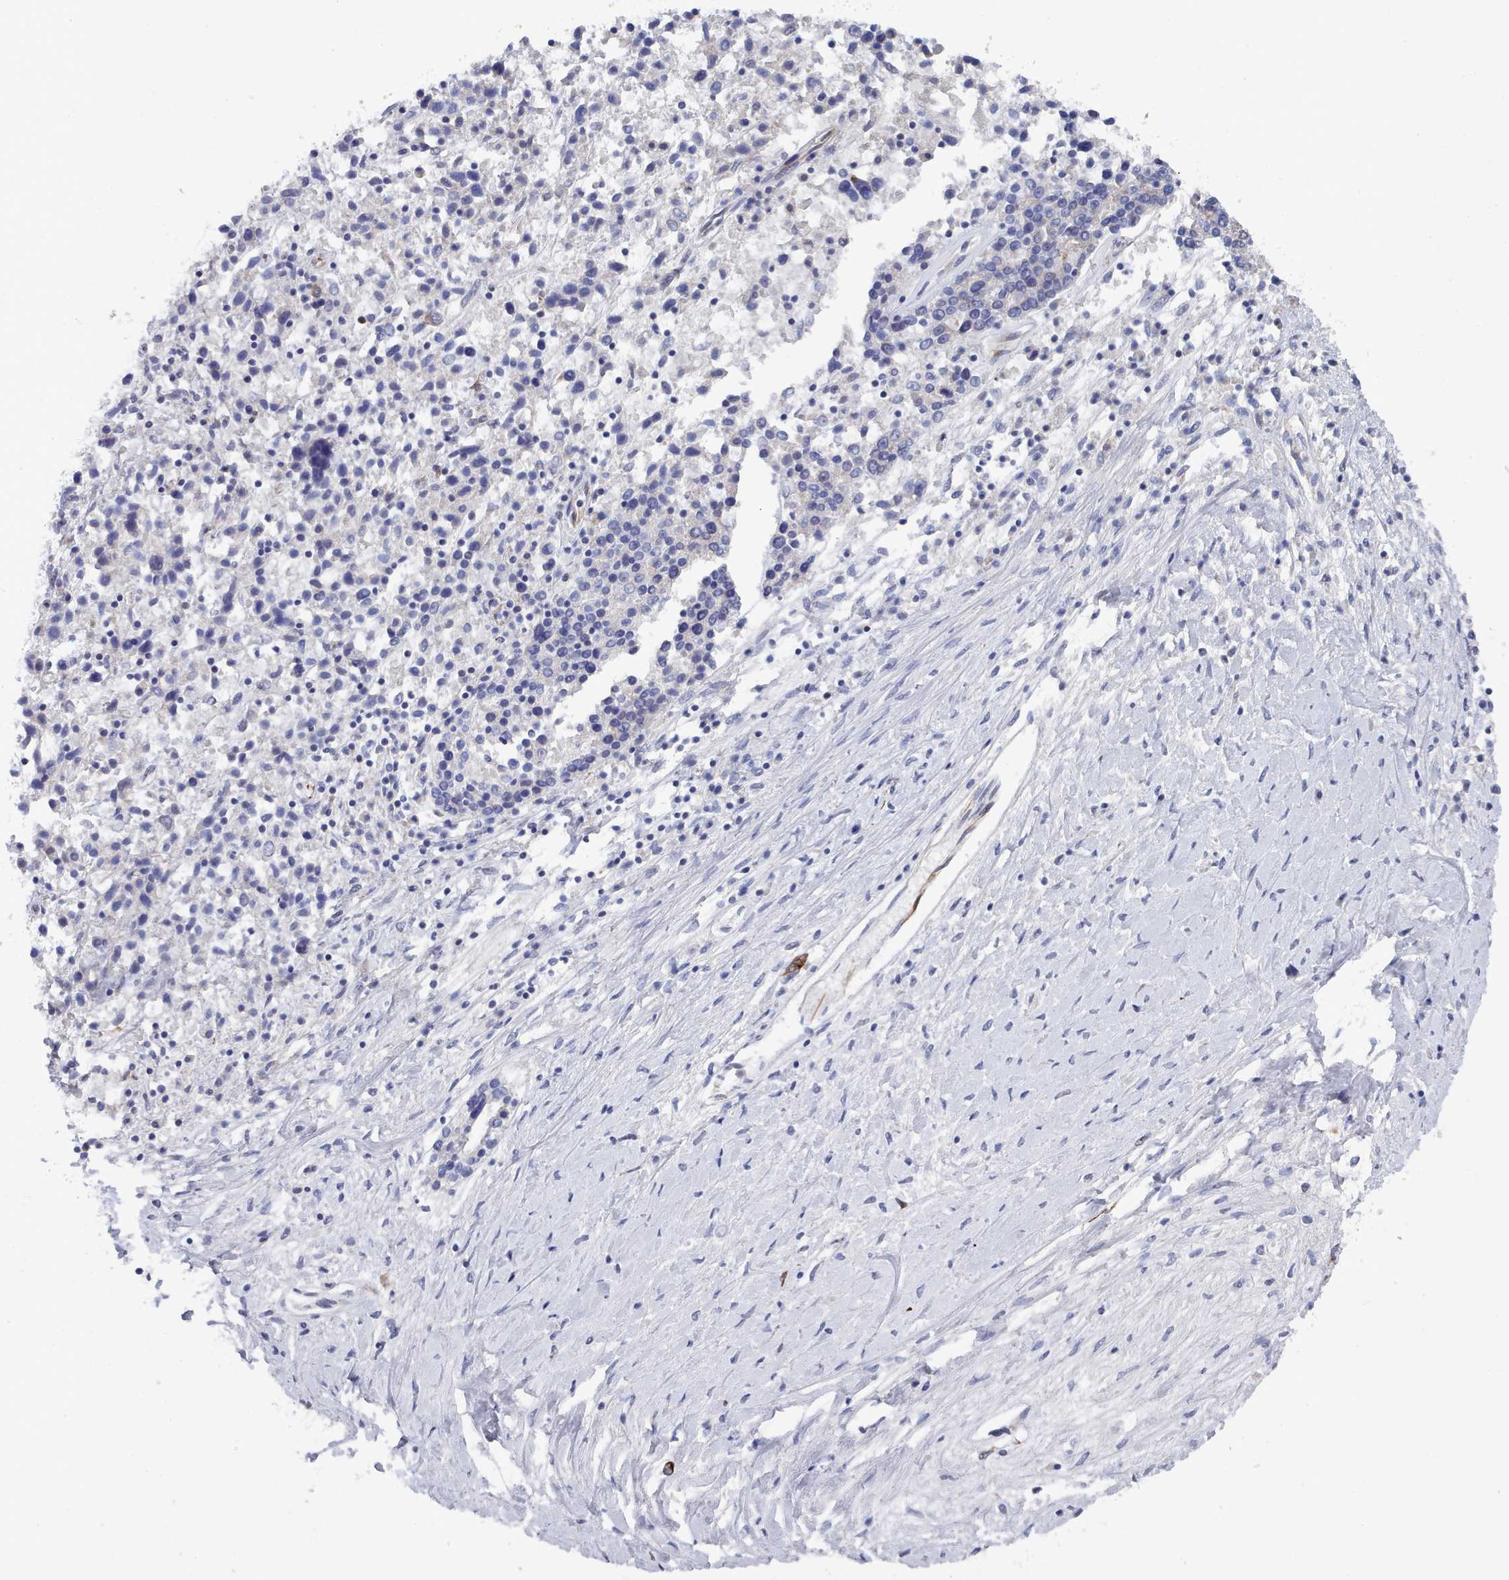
{"staining": {"intensity": "moderate", "quantity": "<25%", "location": "cytoplasmic/membranous"}, "tissue": "ovarian cancer", "cell_type": "Tumor cells", "image_type": "cancer", "snomed": [{"axis": "morphology", "description": "Carcinoma, endometroid"}, {"axis": "topography", "description": "Ovary"}], "caption": "Immunohistochemistry (IHC) micrograph of neoplastic tissue: human ovarian endometroid carcinoma stained using immunohistochemistry (IHC) exhibits low levels of moderate protein expression localized specifically in the cytoplasmic/membranous of tumor cells, appearing as a cytoplasmic/membranous brown color.", "gene": "PDE4C", "patient": {"sex": "female", "age": 62}}